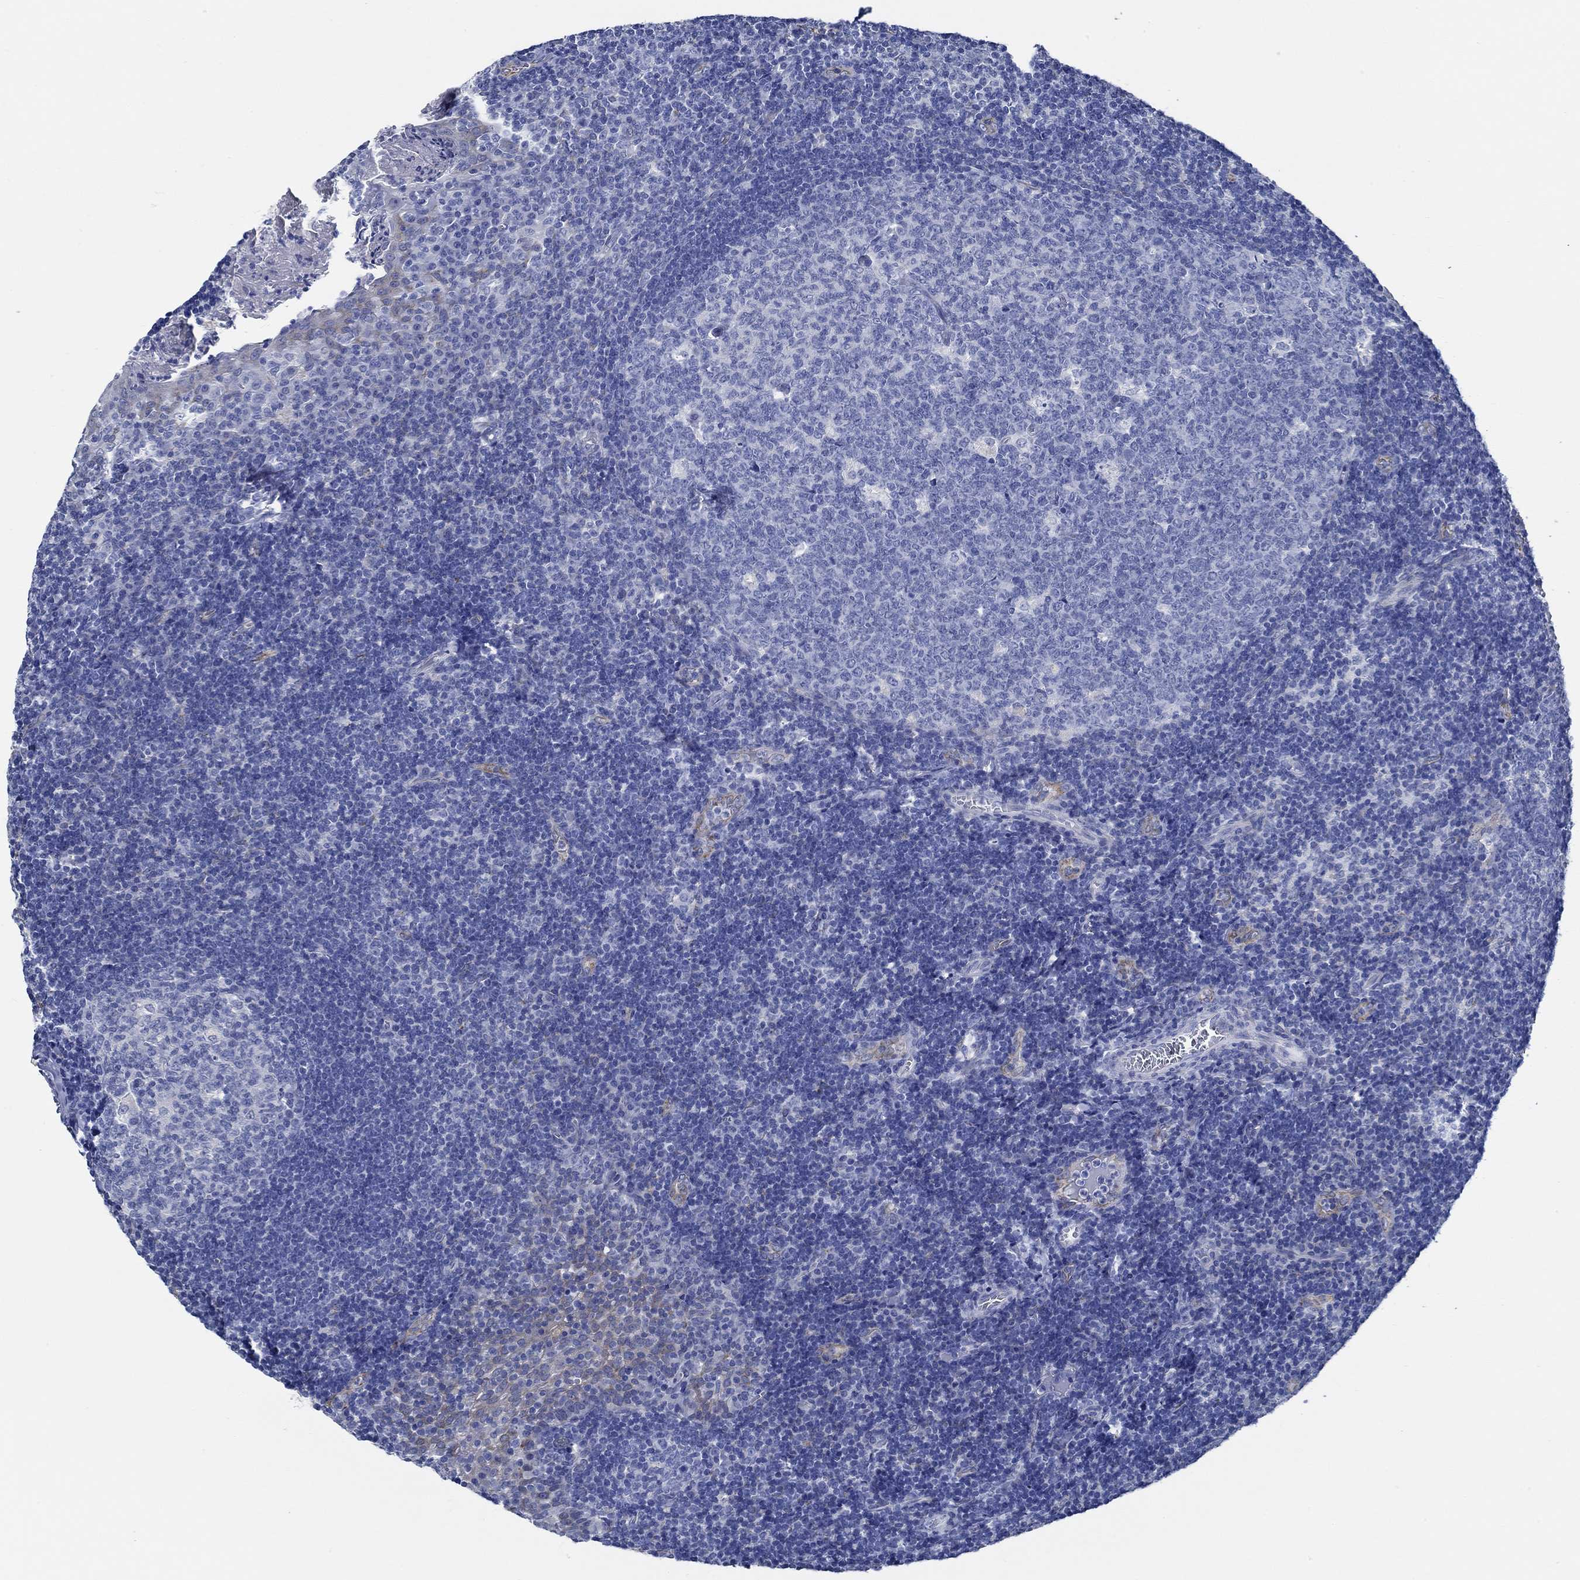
{"staining": {"intensity": "negative", "quantity": "none", "location": "none"}, "tissue": "tonsil", "cell_type": "Germinal center cells", "image_type": "normal", "snomed": [{"axis": "morphology", "description": "Normal tissue, NOS"}, {"axis": "topography", "description": "Tonsil"}], "caption": "Germinal center cells are negative for brown protein staining in unremarkable tonsil. (DAB (3,3'-diaminobenzidine) IHC visualized using brightfield microscopy, high magnification).", "gene": "HECW2", "patient": {"sex": "female", "age": 13}}